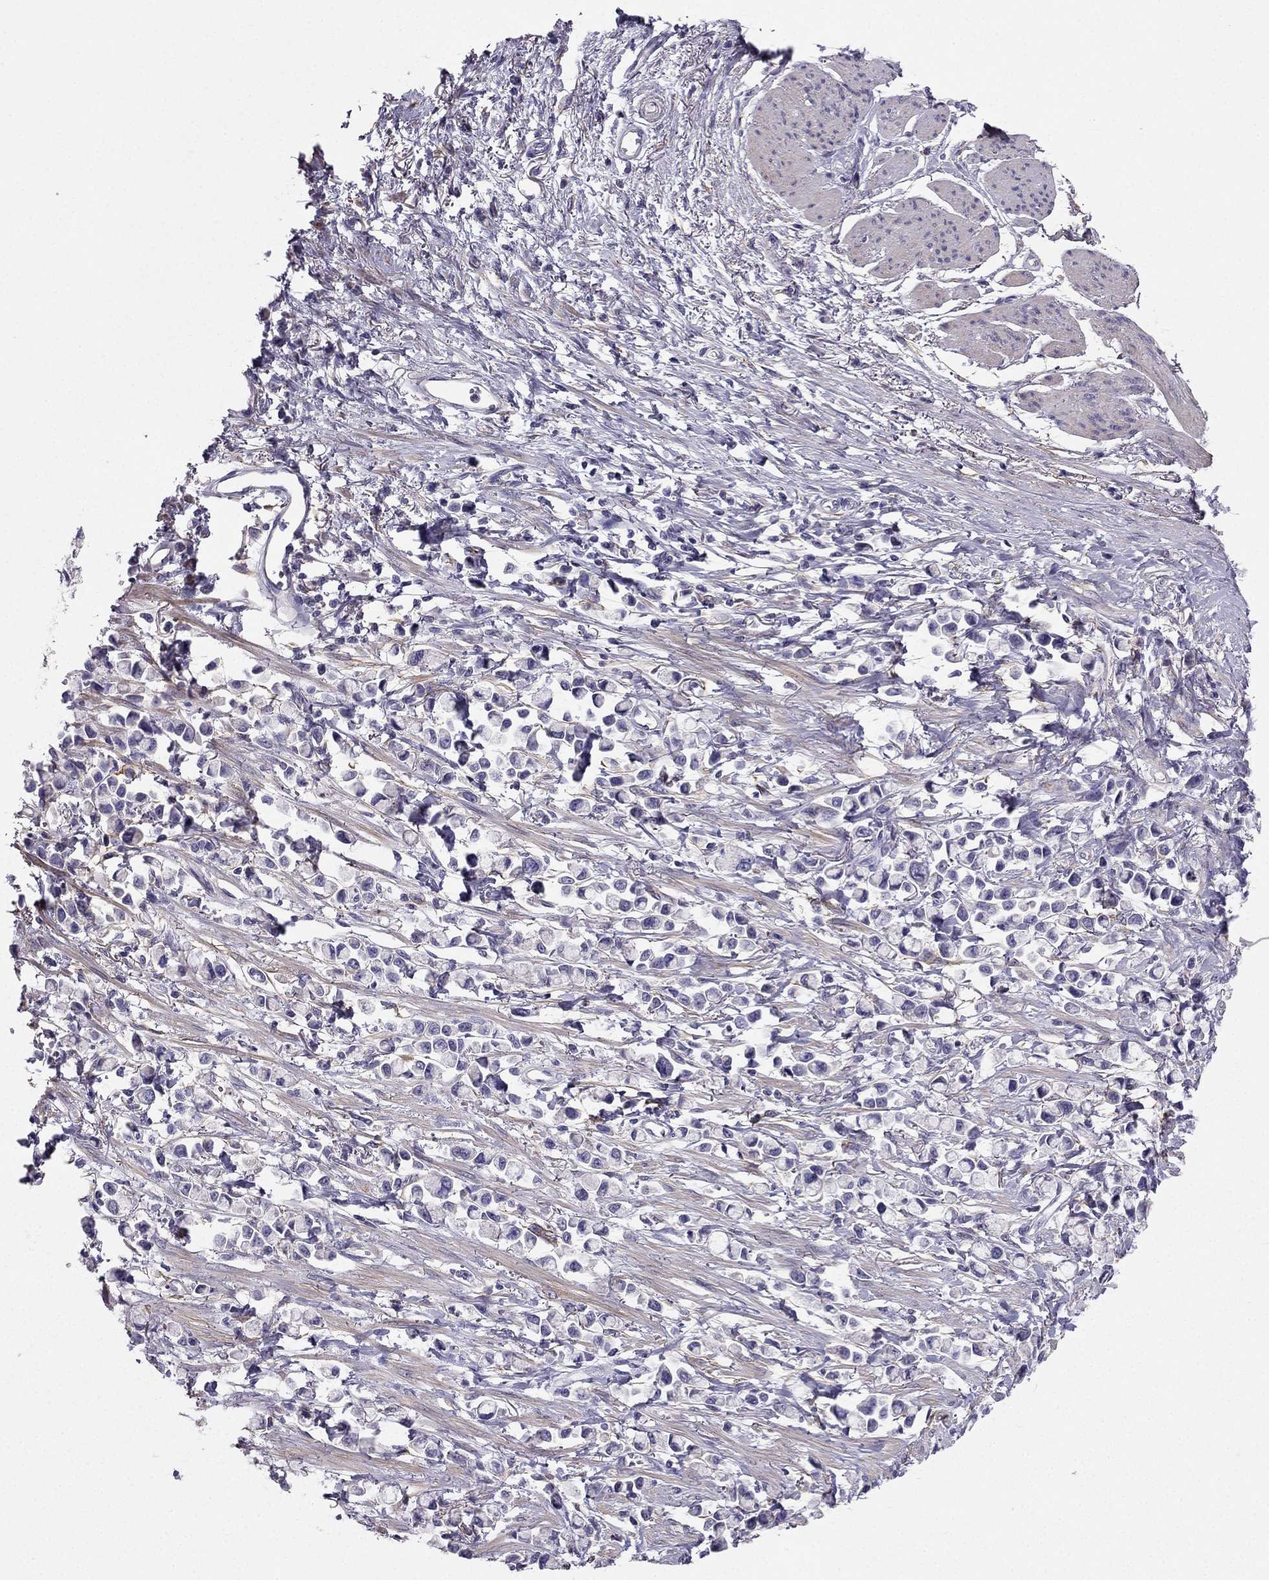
{"staining": {"intensity": "negative", "quantity": "none", "location": "none"}, "tissue": "stomach cancer", "cell_type": "Tumor cells", "image_type": "cancer", "snomed": [{"axis": "morphology", "description": "Adenocarcinoma, NOS"}, {"axis": "topography", "description": "Stomach"}], "caption": "IHC of human stomach adenocarcinoma shows no staining in tumor cells.", "gene": "SYT5", "patient": {"sex": "female", "age": 81}}